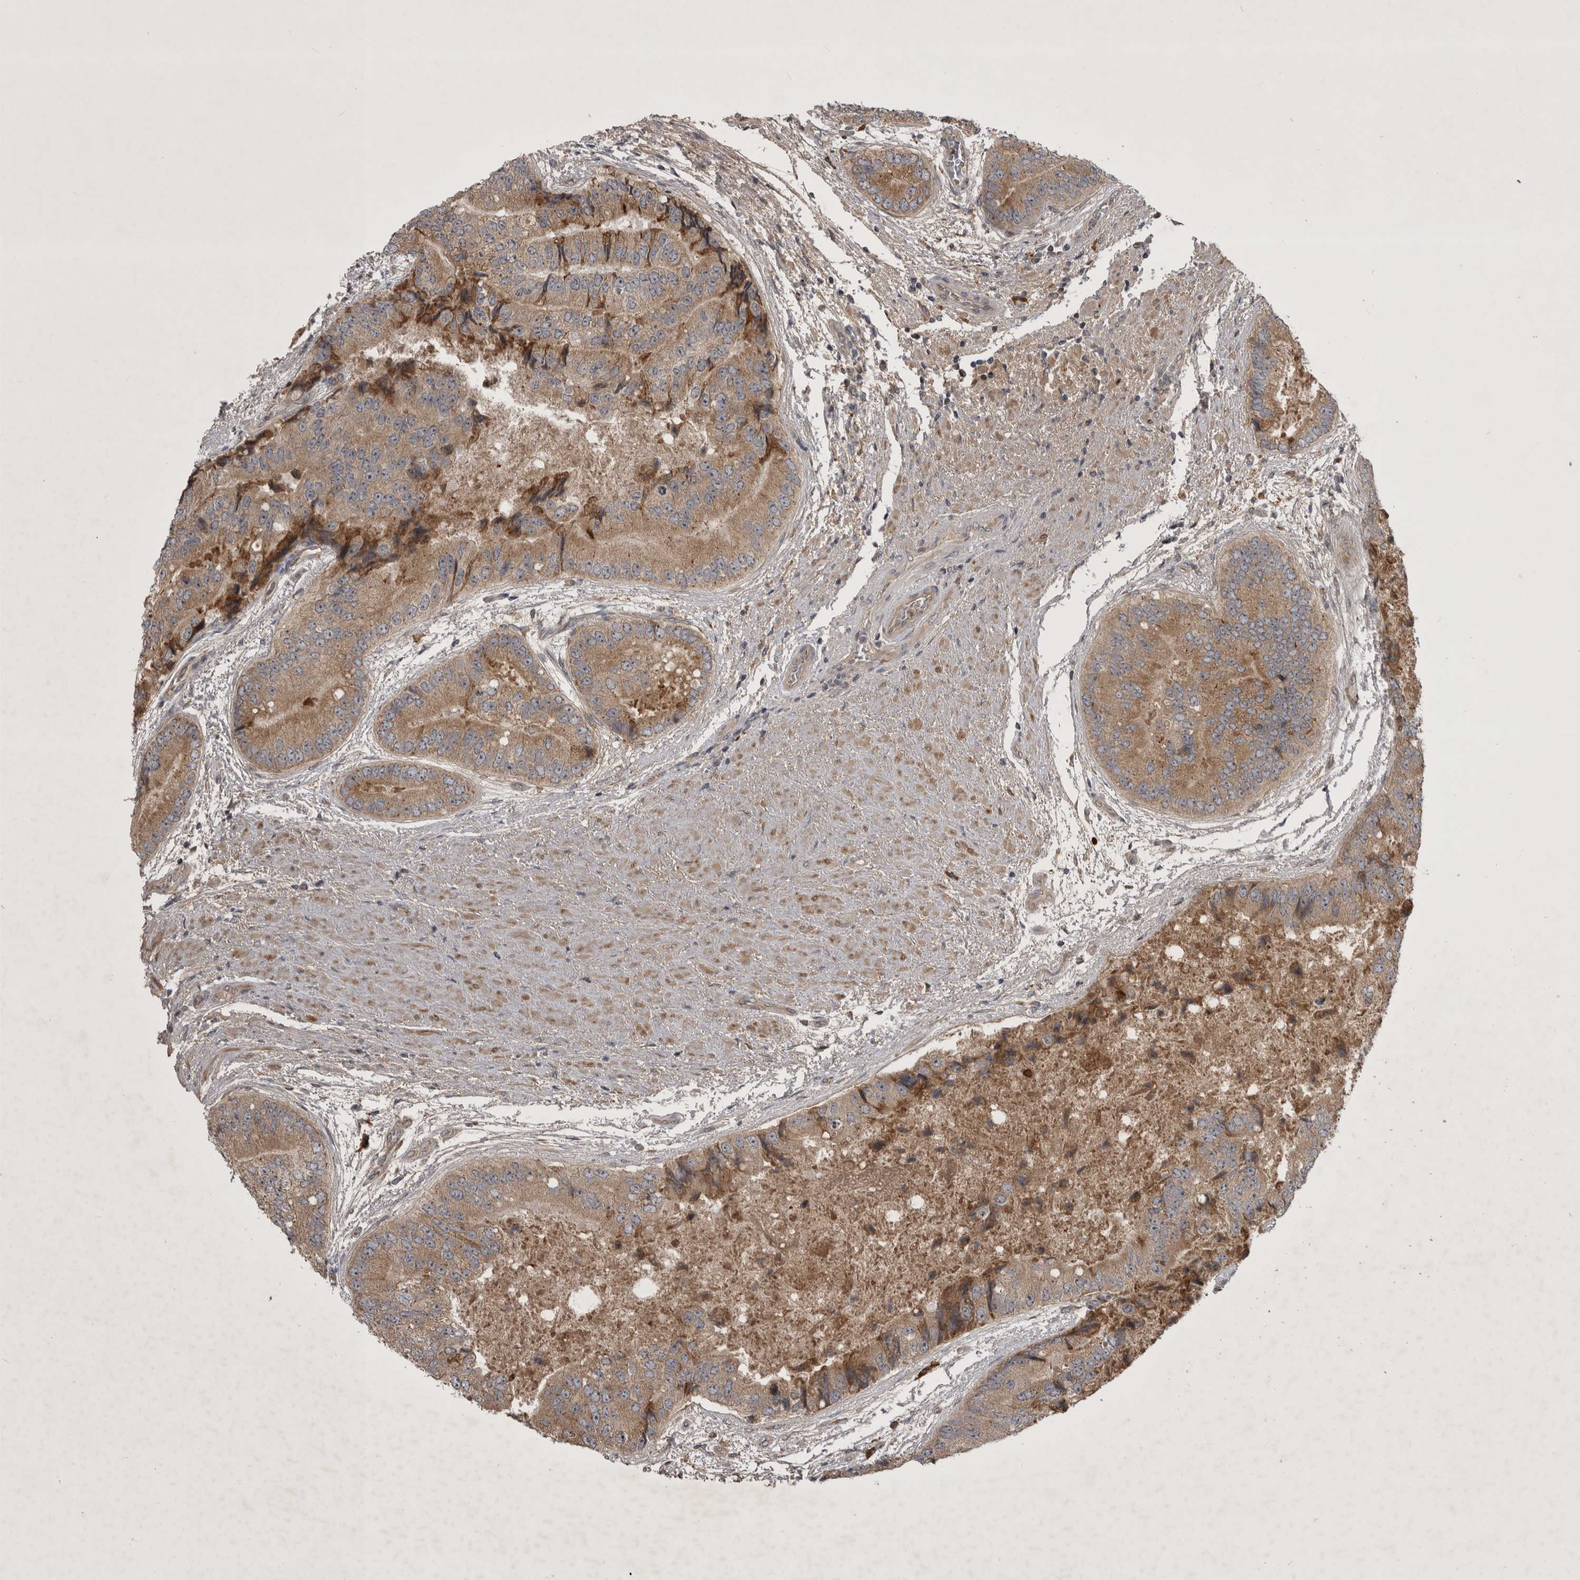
{"staining": {"intensity": "weak", "quantity": ">75%", "location": "cytoplasmic/membranous"}, "tissue": "prostate cancer", "cell_type": "Tumor cells", "image_type": "cancer", "snomed": [{"axis": "morphology", "description": "Adenocarcinoma, High grade"}, {"axis": "topography", "description": "Prostate"}], "caption": "Immunohistochemical staining of human prostate cancer (adenocarcinoma (high-grade)) displays low levels of weak cytoplasmic/membranous staining in about >75% of tumor cells.", "gene": "RAB3GAP2", "patient": {"sex": "male", "age": 70}}